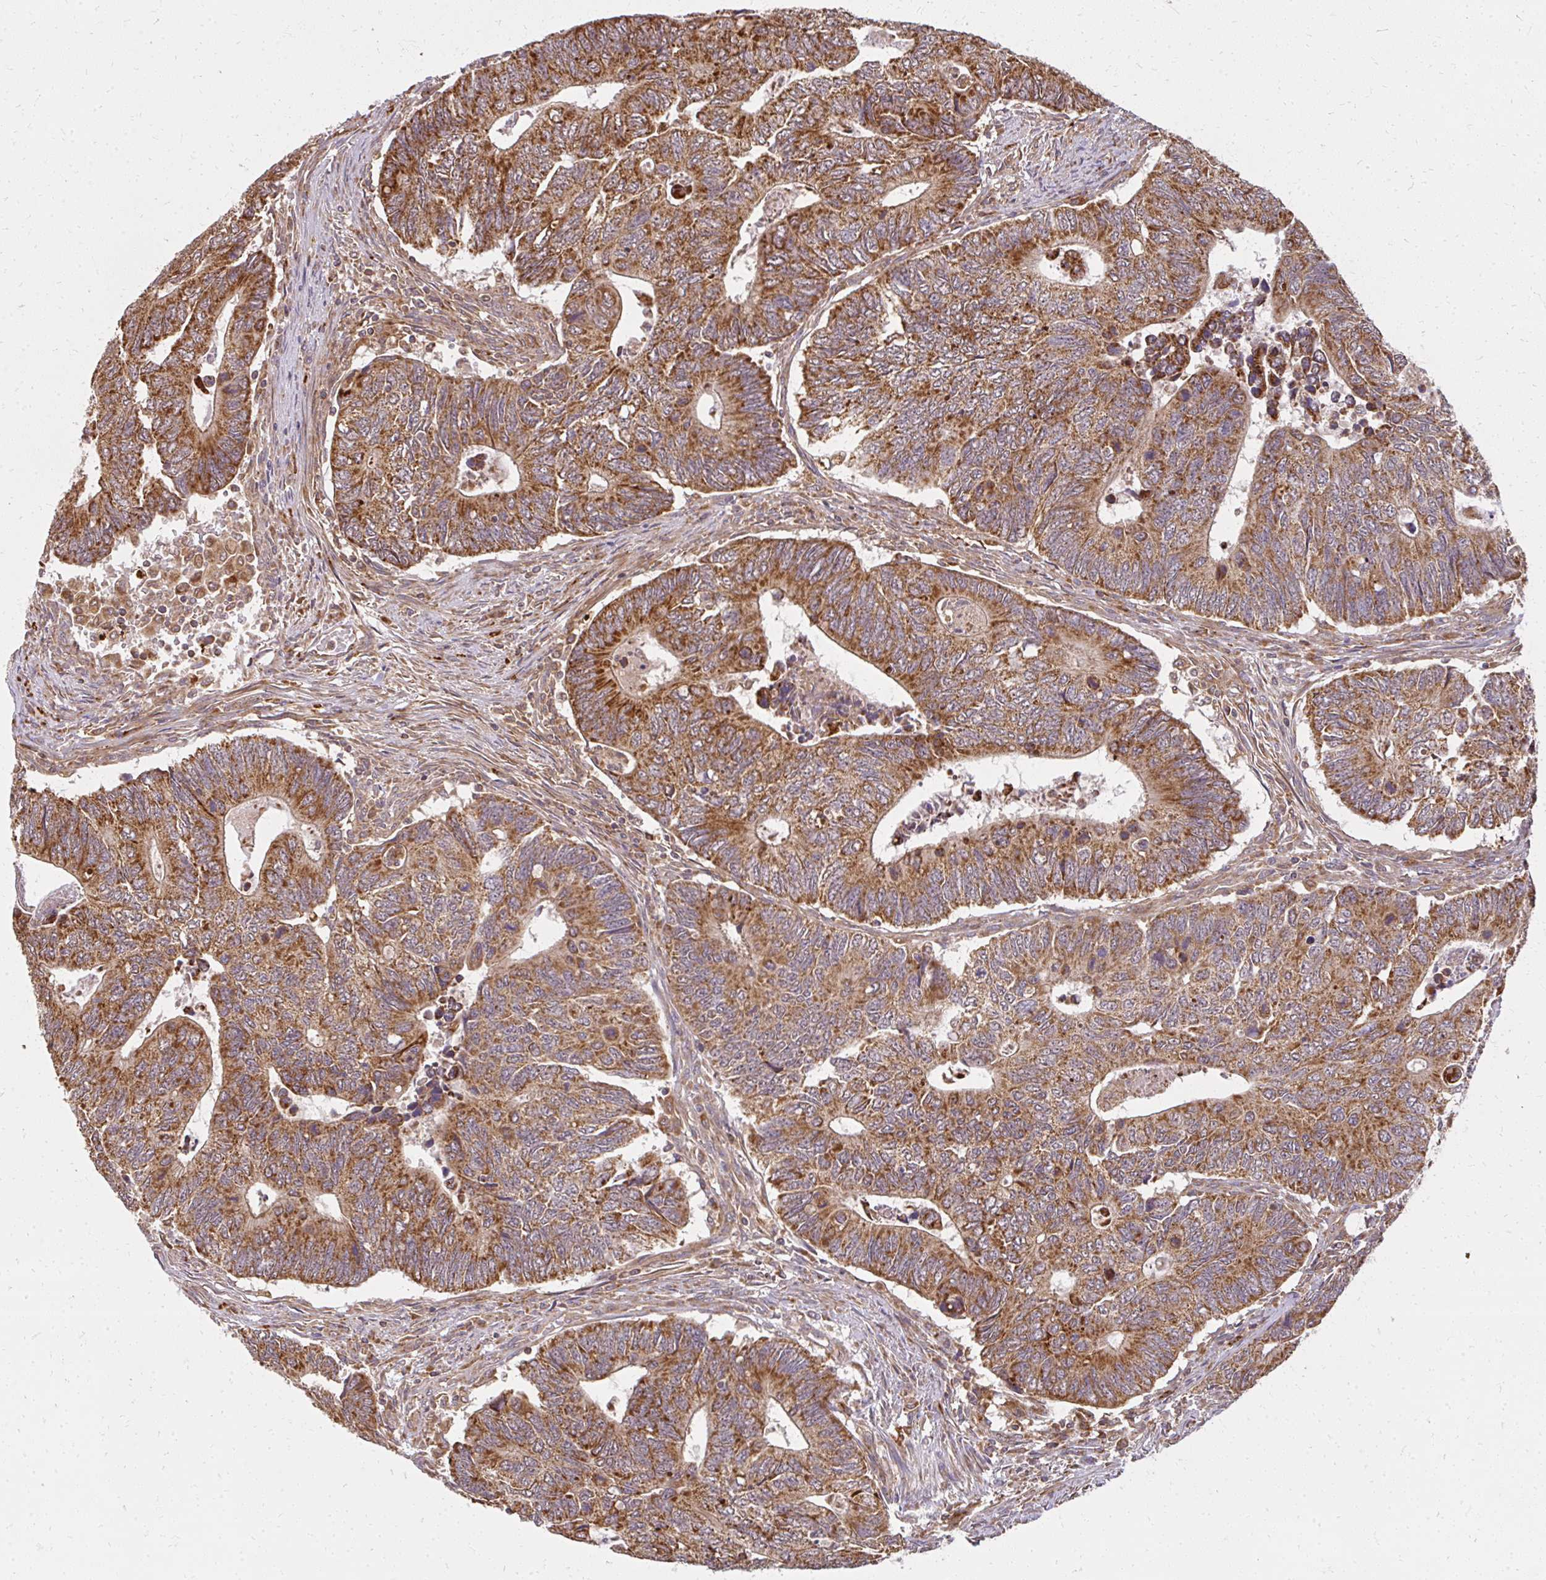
{"staining": {"intensity": "strong", "quantity": ">75%", "location": "cytoplasmic/membranous"}, "tissue": "colorectal cancer", "cell_type": "Tumor cells", "image_type": "cancer", "snomed": [{"axis": "morphology", "description": "Adenocarcinoma, NOS"}, {"axis": "topography", "description": "Colon"}], "caption": "There is high levels of strong cytoplasmic/membranous positivity in tumor cells of colorectal cancer (adenocarcinoma), as demonstrated by immunohistochemical staining (brown color).", "gene": "GNS", "patient": {"sex": "male", "age": 87}}